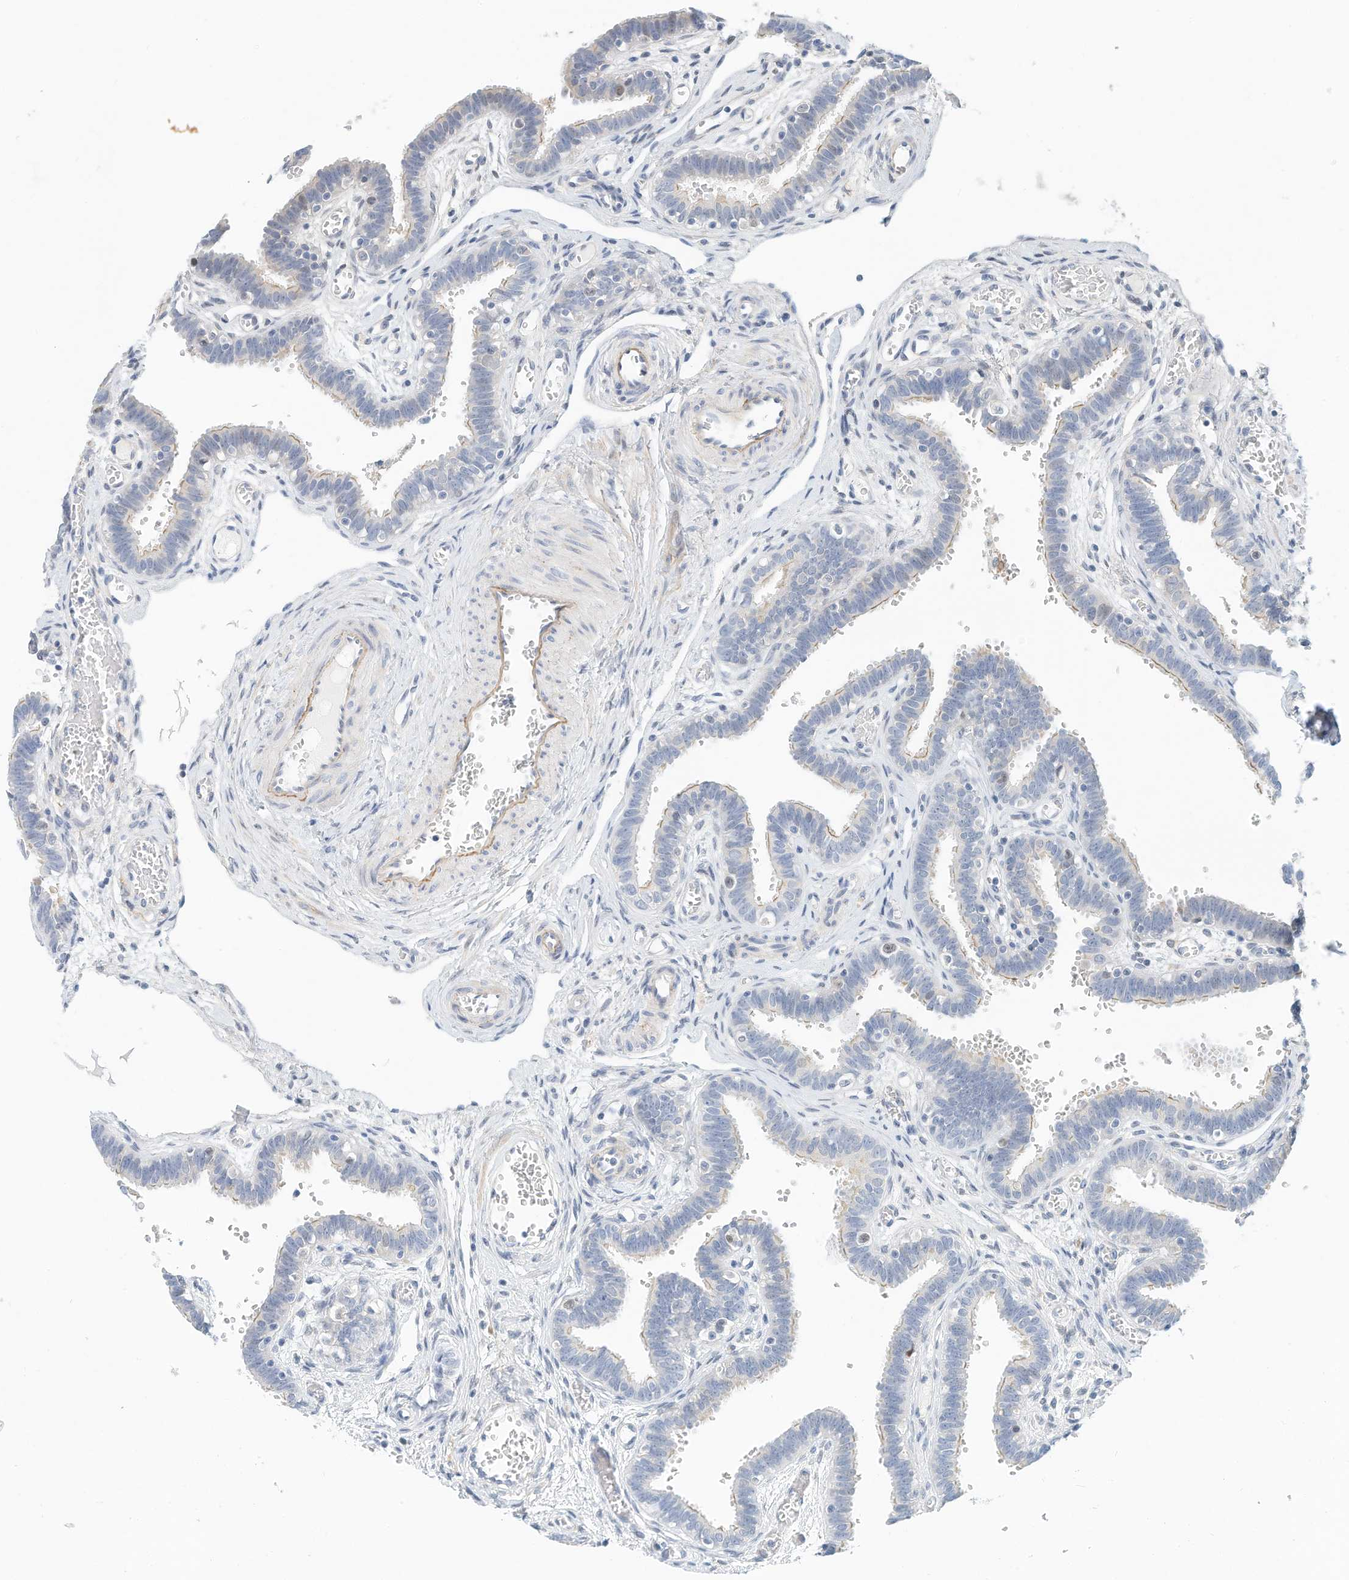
{"staining": {"intensity": "weak", "quantity": "<25%", "location": "cytoplasmic/membranous"}, "tissue": "fallopian tube", "cell_type": "Glandular cells", "image_type": "normal", "snomed": [{"axis": "morphology", "description": "Normal tissue, NOS"}, {"axis": "topography", "description": "Fallopian tube"}, {"axis": "topography", "description": "Placenta"}], "caption": "Immunohistochemistry (IHC) image of benign fallopian tube: human fallopian tube stained with DAB reveals no significant protein staining in glandular cells.", "gene": "ARHGAP28", "patient": {"sex": "female", "age": 32}}